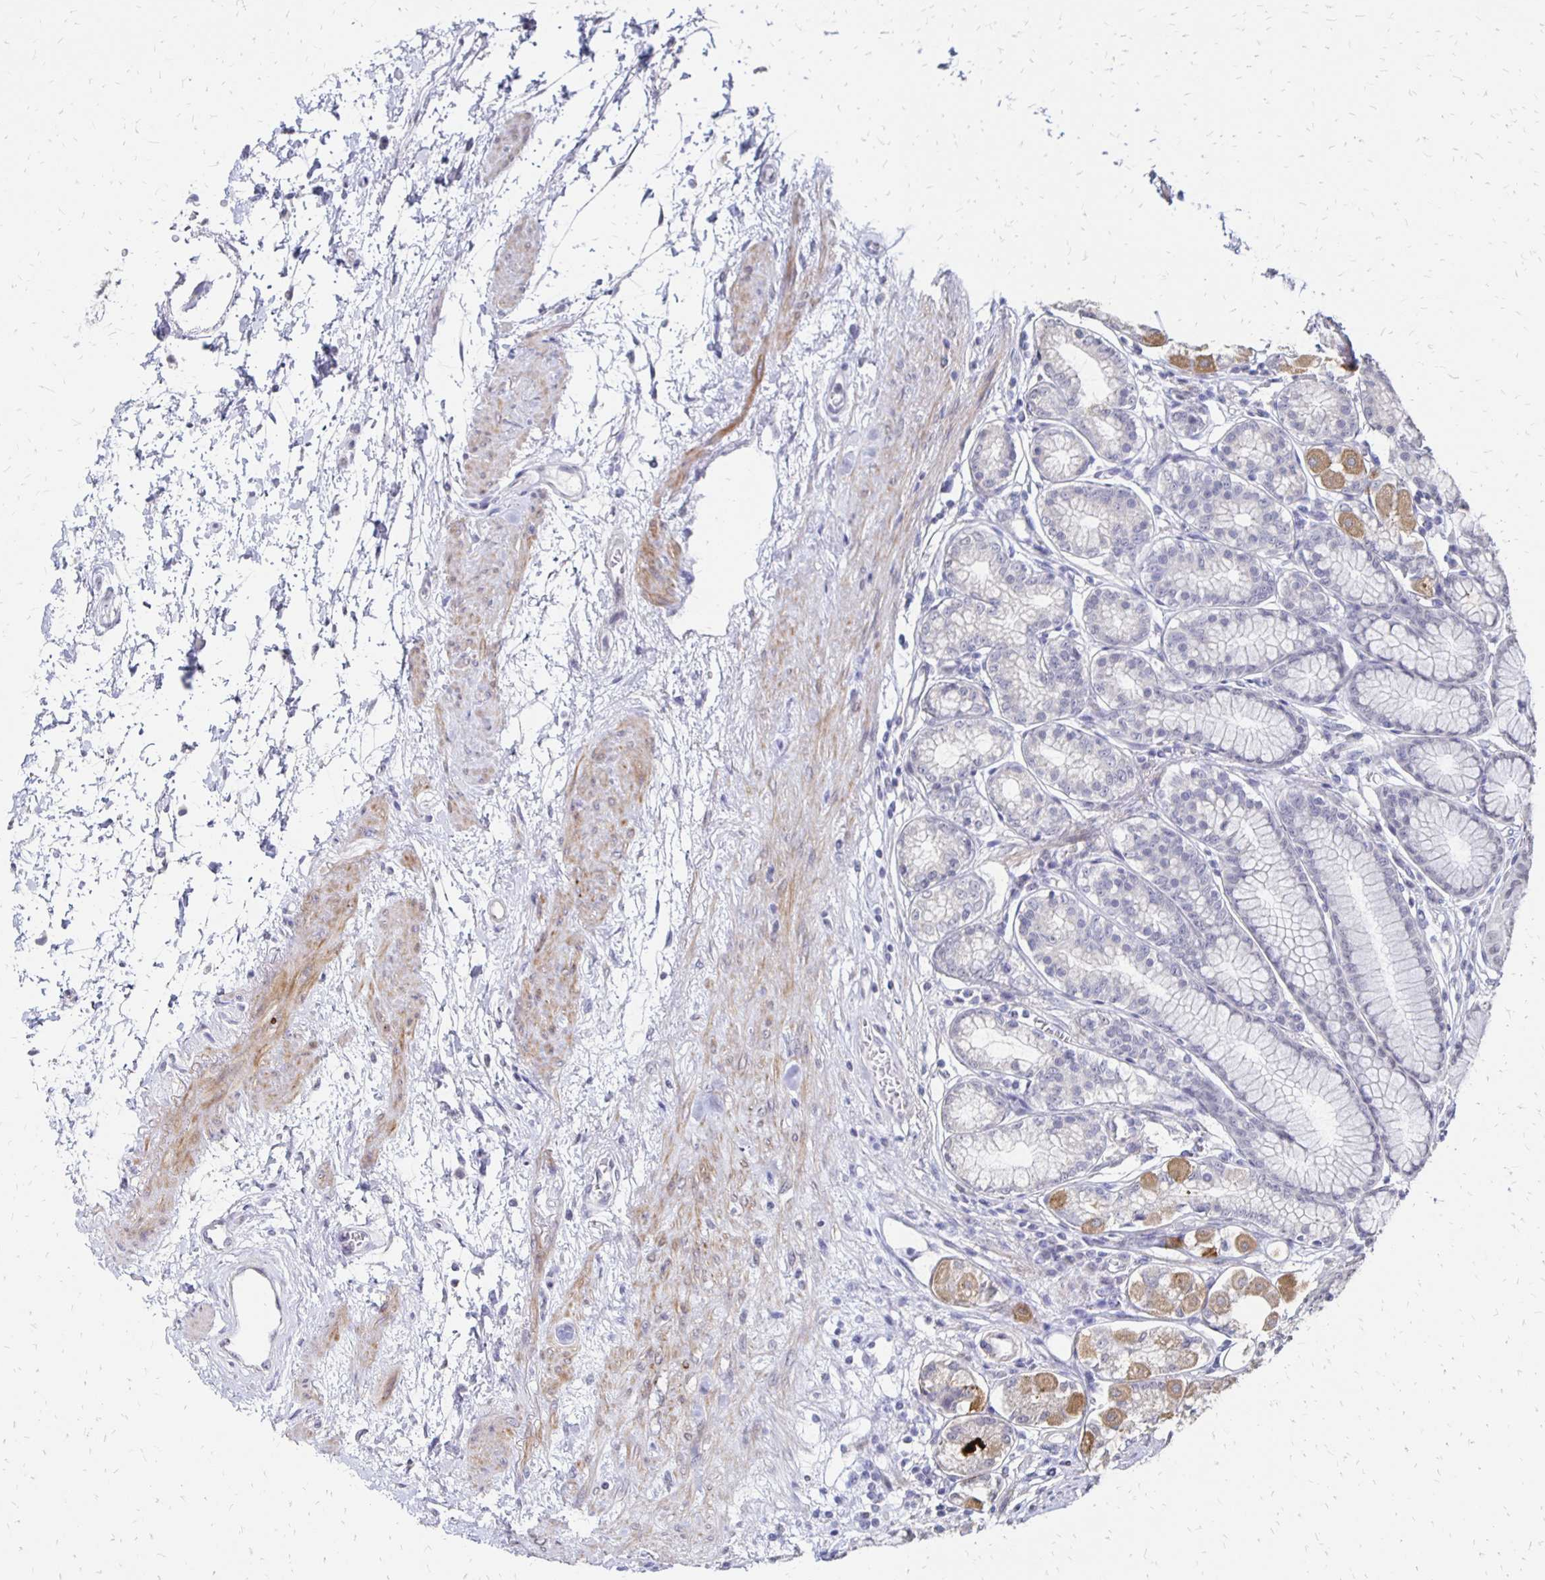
{"staining": {"intensity": "moderate", "quantity": "25%-75%", "location": "cytoplasmic/membranous"}, "tissue": "stomach", "cell_type": "Glandular cells", "image_type": "normal", "snomed": [{"axis": "morphology", "description": "Normal tissue, NOS"}, {"axis": "topography", "description": "Stomach"}, {"axis": "topography", "description": "Stomach, lower"}], "caption": "This micrograph demonstrates immunohistochemistry (IHC) staining of benign stomach, with medium moderate cytoplasmic/membranous staining in approximately 25%-75% of glandular cells.", "gene": "ATOSB", "patient": {"sex": "male", "age": 76}}